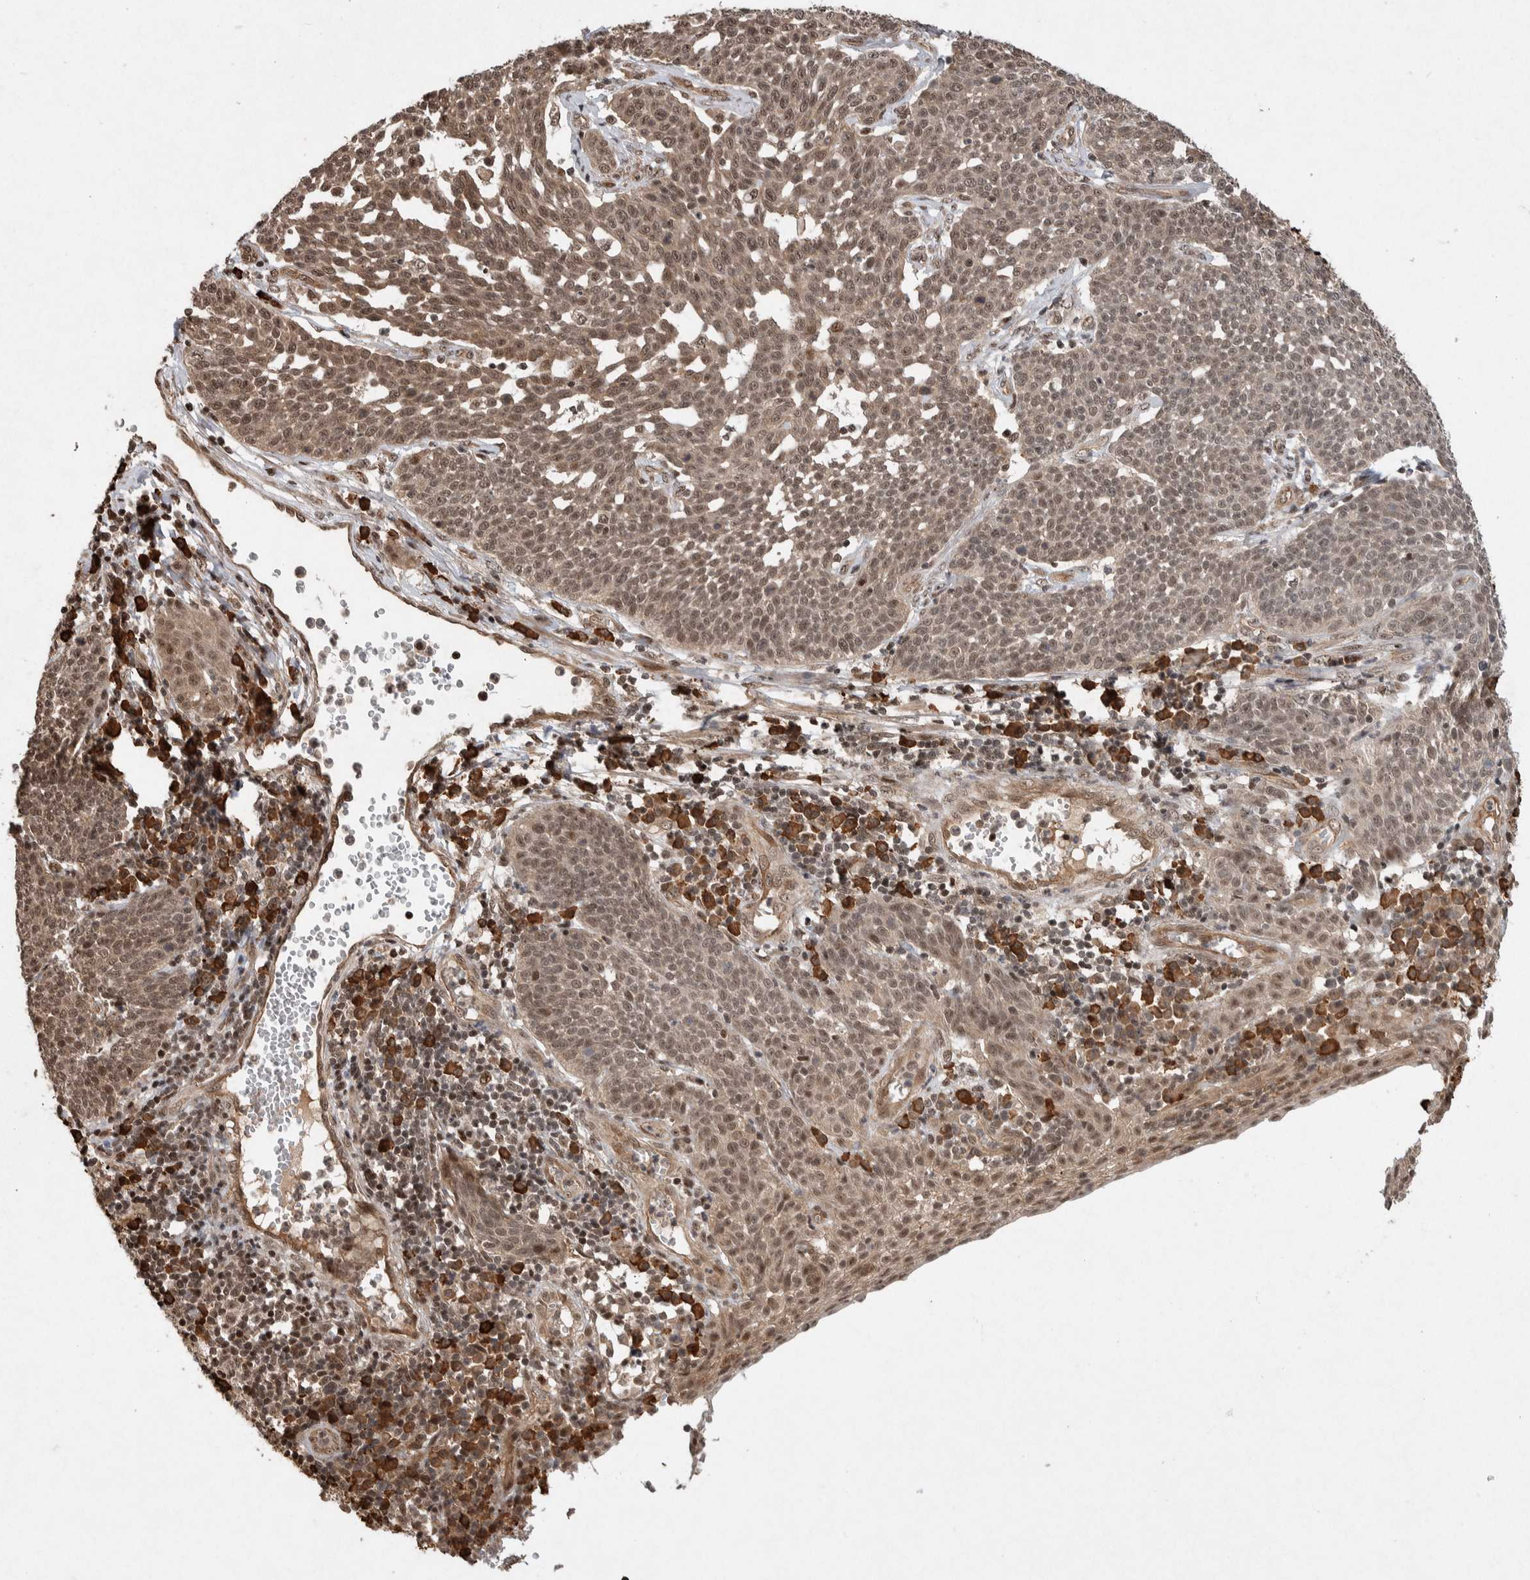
{"staining": {"intensity": "moderate", "quantity": ">75%", "location": "cytoplasmic/membranous,nuclear"}, "tissue": "cervical cancer", "cell_type": "Tumor cells", "image_type": "cancer", "snomed": [{"axis": "morphology", "description": "Squamous cell carcinoma, NOS"}, {"axis": "topography", "description": "Cervix"}], "caption": "Cervical squamous cell carcinoma stained for a protein displays moderate cytoplasmic/membranous and nuclear positivity in tumor cells.", "gene": "TOR1B", "patient": {"sex": "female", "age": 34}}